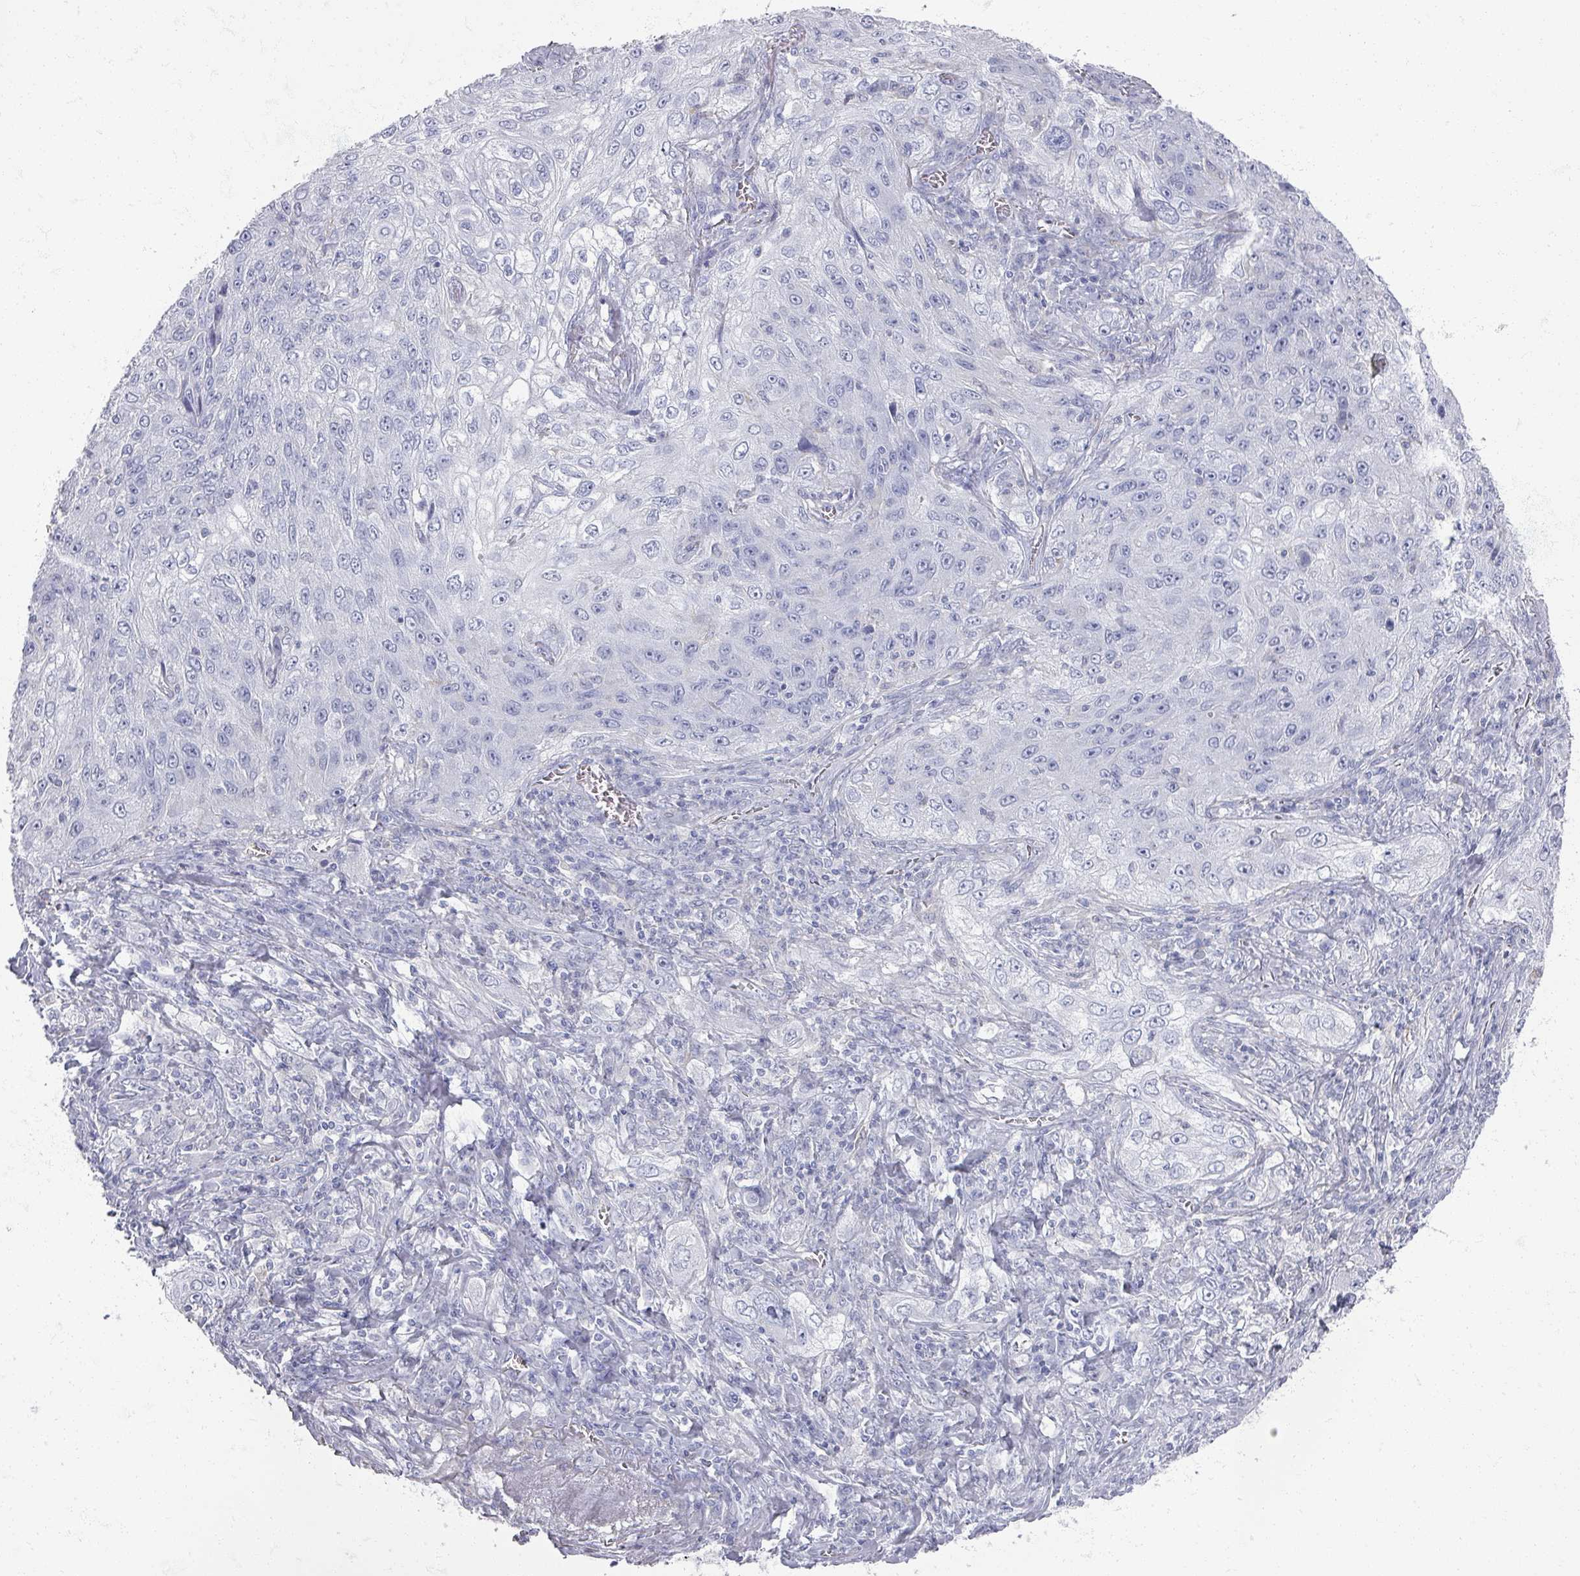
{"staining": {"intensity": "negative", "quantity": "none", "location": "none"}, "tissue": "lung cancer", "cell_type": "Tumor cells", "image_type": "cancer", "snomed": [{"axis": "morphology", "description": "Squamous cell carcinoma, NOS"}, {"axis": "topography", "description": "Lung"}], "caption": "This is an immunohistochemistry (IHC) image of human lung cancer. There is no positivity in tumor cells.", "gene": "OMG", "patient": {"sex": "female", "age": 69}}